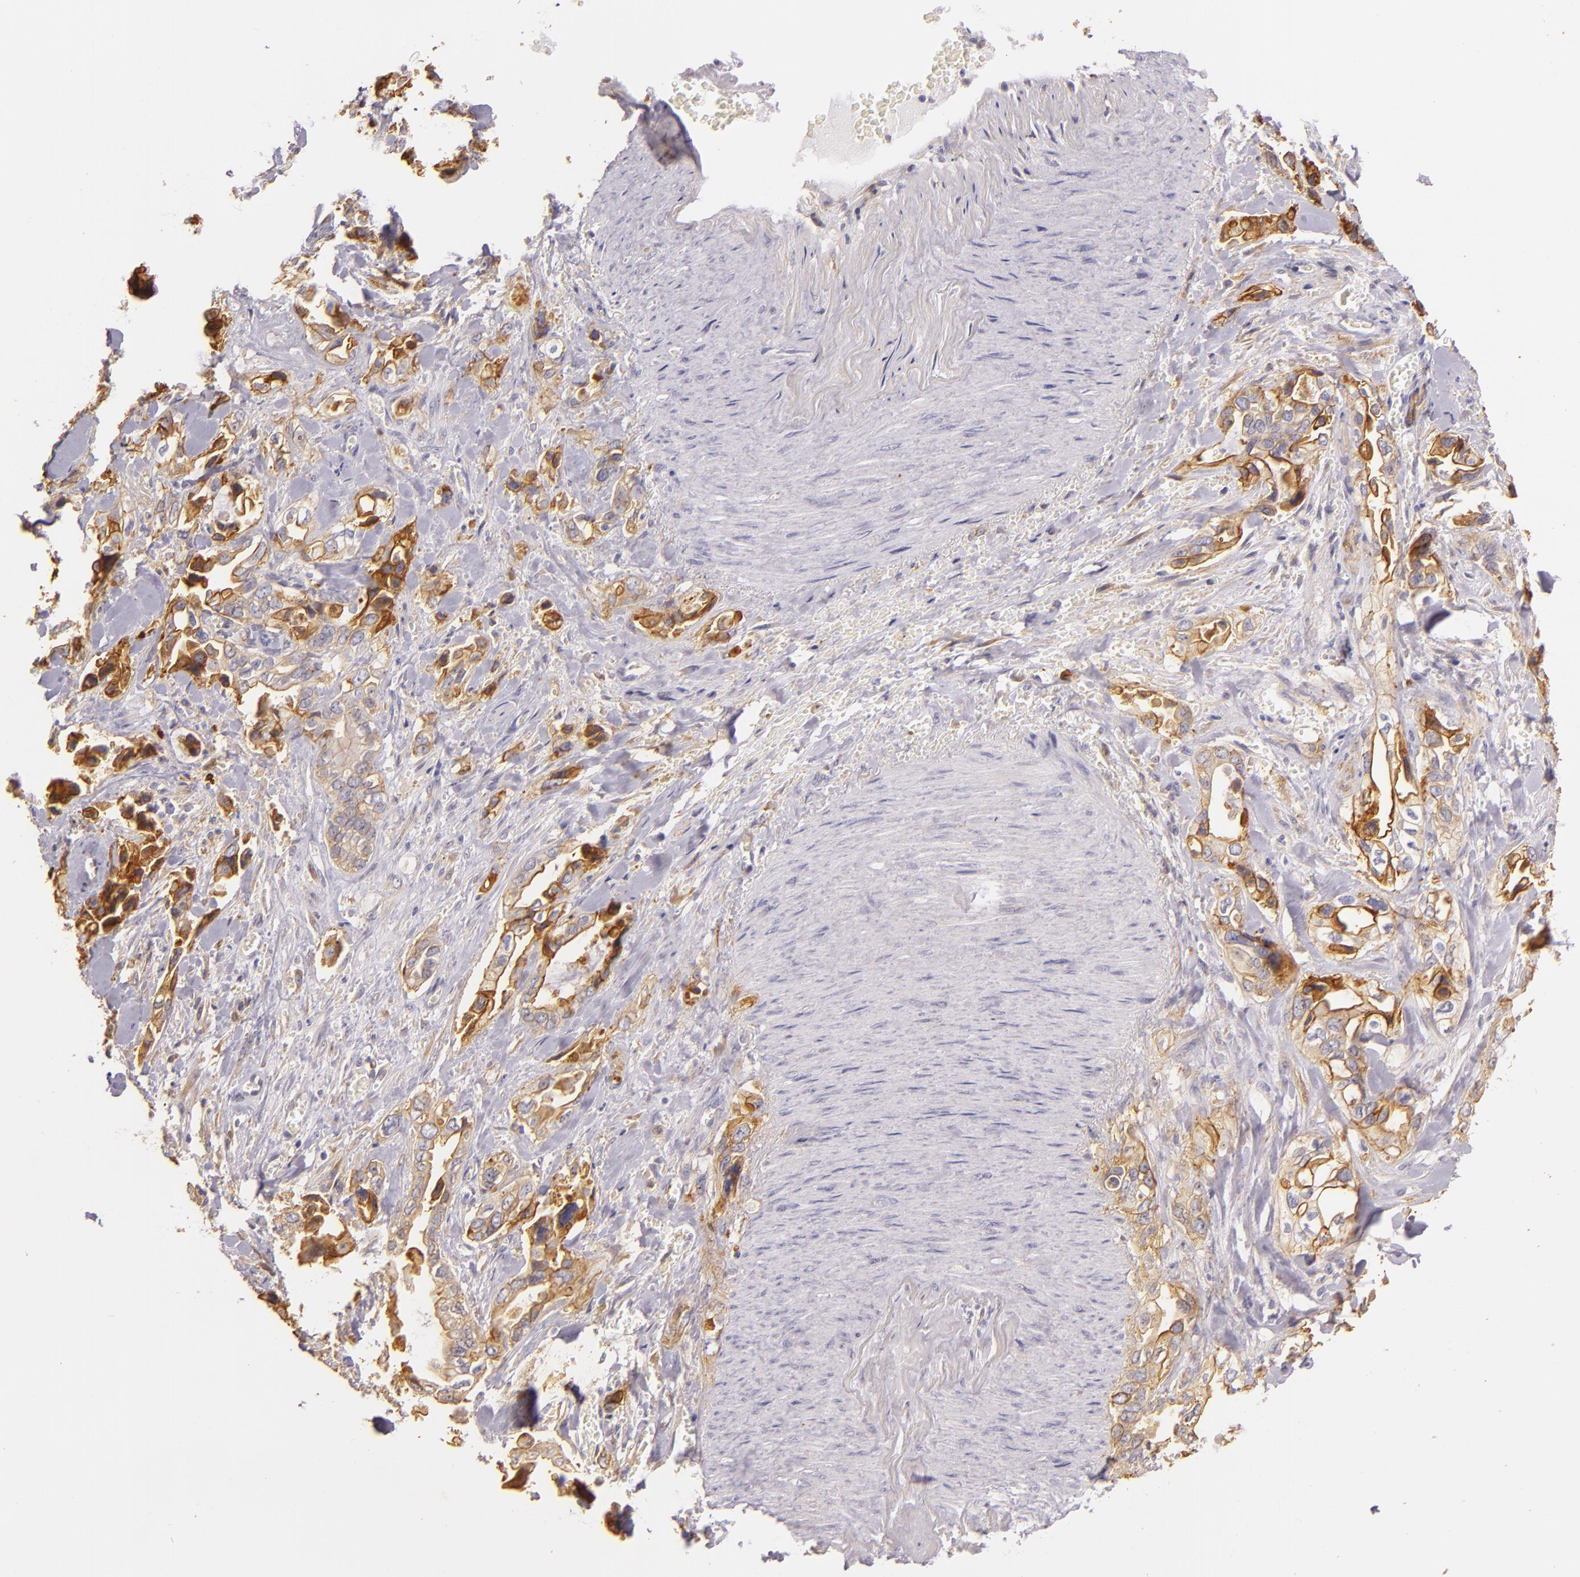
{"staining": {"intensity": "strong", "quantity": "25%-75%", "location": "cytoplasmic/membranous"}, "tissue": "pancreatic cancer", "cell_type": "Tumor cells", "image_type": "cancer", "snomed": [{"axis": "morphology", "description": "Adenocarcinoma, NOS"}, {"axis": "topography", "description": "Pancreas"}], "caption": "This histopathology image demonstrates IHC staining of human adenocarcinoma (pancreatic), with high strong cytoplasmic/membranous expression in approximately 25%-75% of tumor cells.", "gene": "CTSF", "patient": {"sex": "male", "age": 69}}